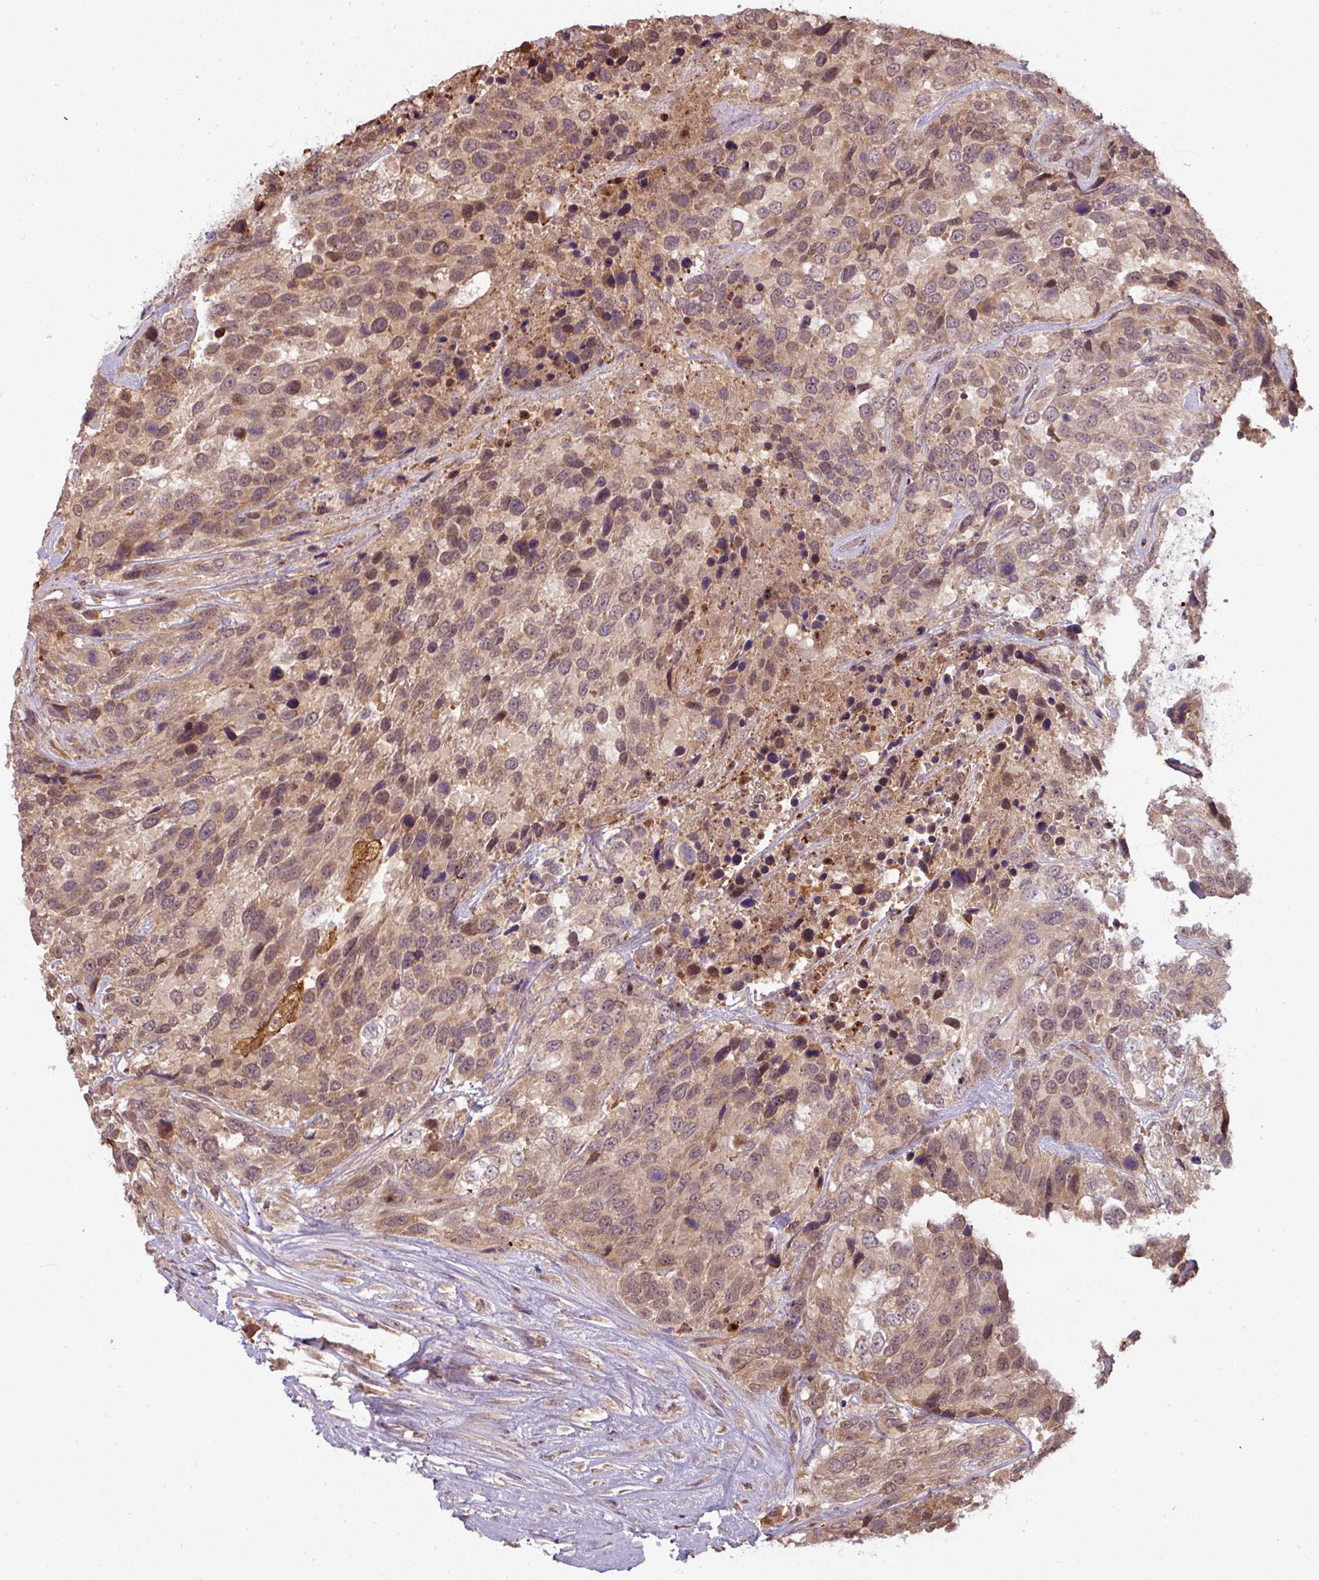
{"staining": {"intensity": "moderate", "quantity": ">75%", "location": "cytoplasmic/membranous"}, "tissue": "urothelial cancer", "cell_type": "Tumor cells", "image_type": "cancer", "snomed": [{"axis": "morphology", "description": "Urothelial carcinoma, High grade"}, {"axis": "topography", "description": "Urinary bladder"}], "caption": "The immunohistochemical stain highlights moderate cytoplasmic/membranous positivity in tumor cells of urothelial carcinoma (high-grade) tissue.", "gene": "TUSC3", "patient": {"sex": "female", "age": 70}}